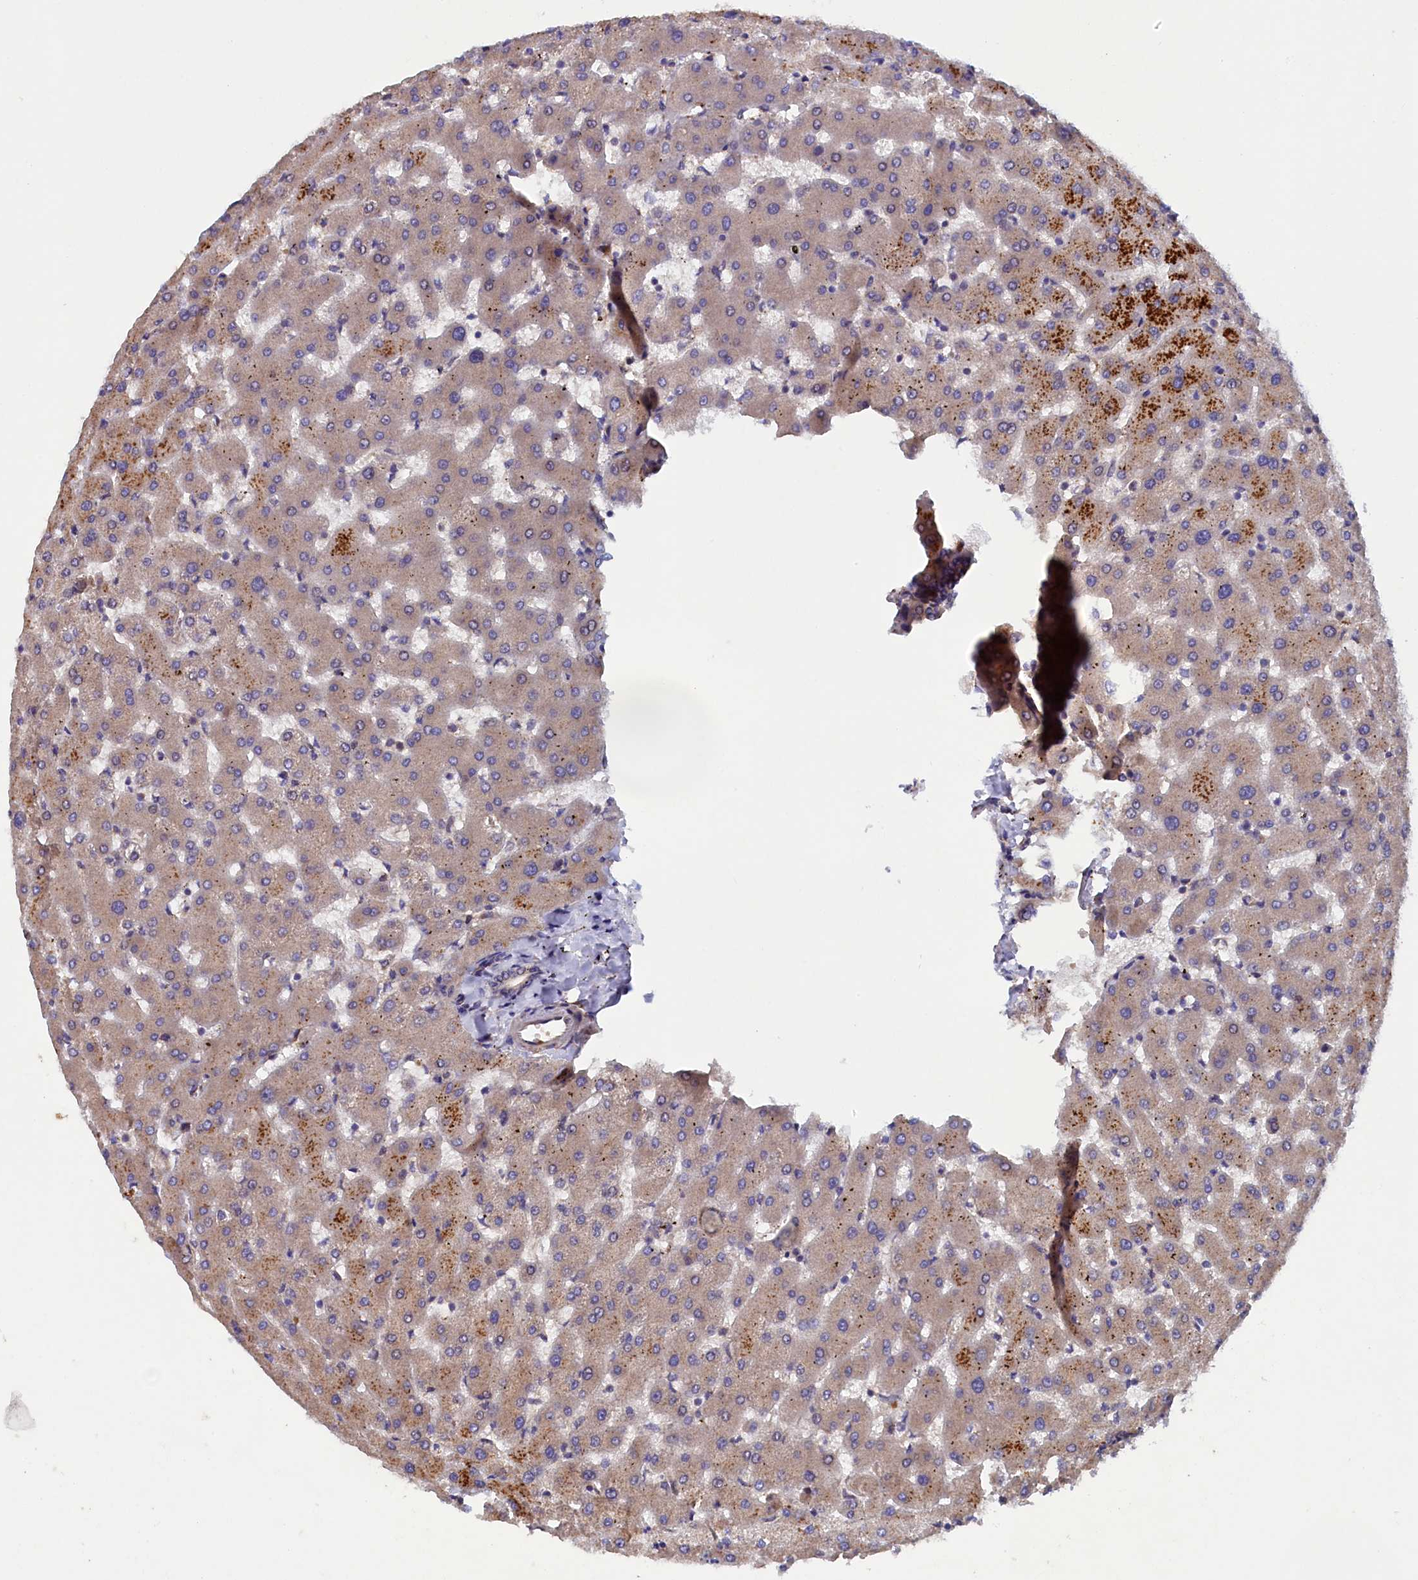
{"staining": {"intensity": "negative", "quantity": "none", "location": "none"}, "tissue": "liver", "cell_type": "Cholangiocytes", "image_type": "normal", "snomed": [{"axis": "morphology", "description": "Normal tissue, NOS"}, {"axis": "topography", "description": "Liver"}], "caption": "Immunohistochemistry (IHC) photomicrograph of unremarkable human liver stained for a protein (brown), which exhibits no positivity in cholangiocytes.", "gene": "ARRDC4", "patient": {"sex": "female", "age": 63}}